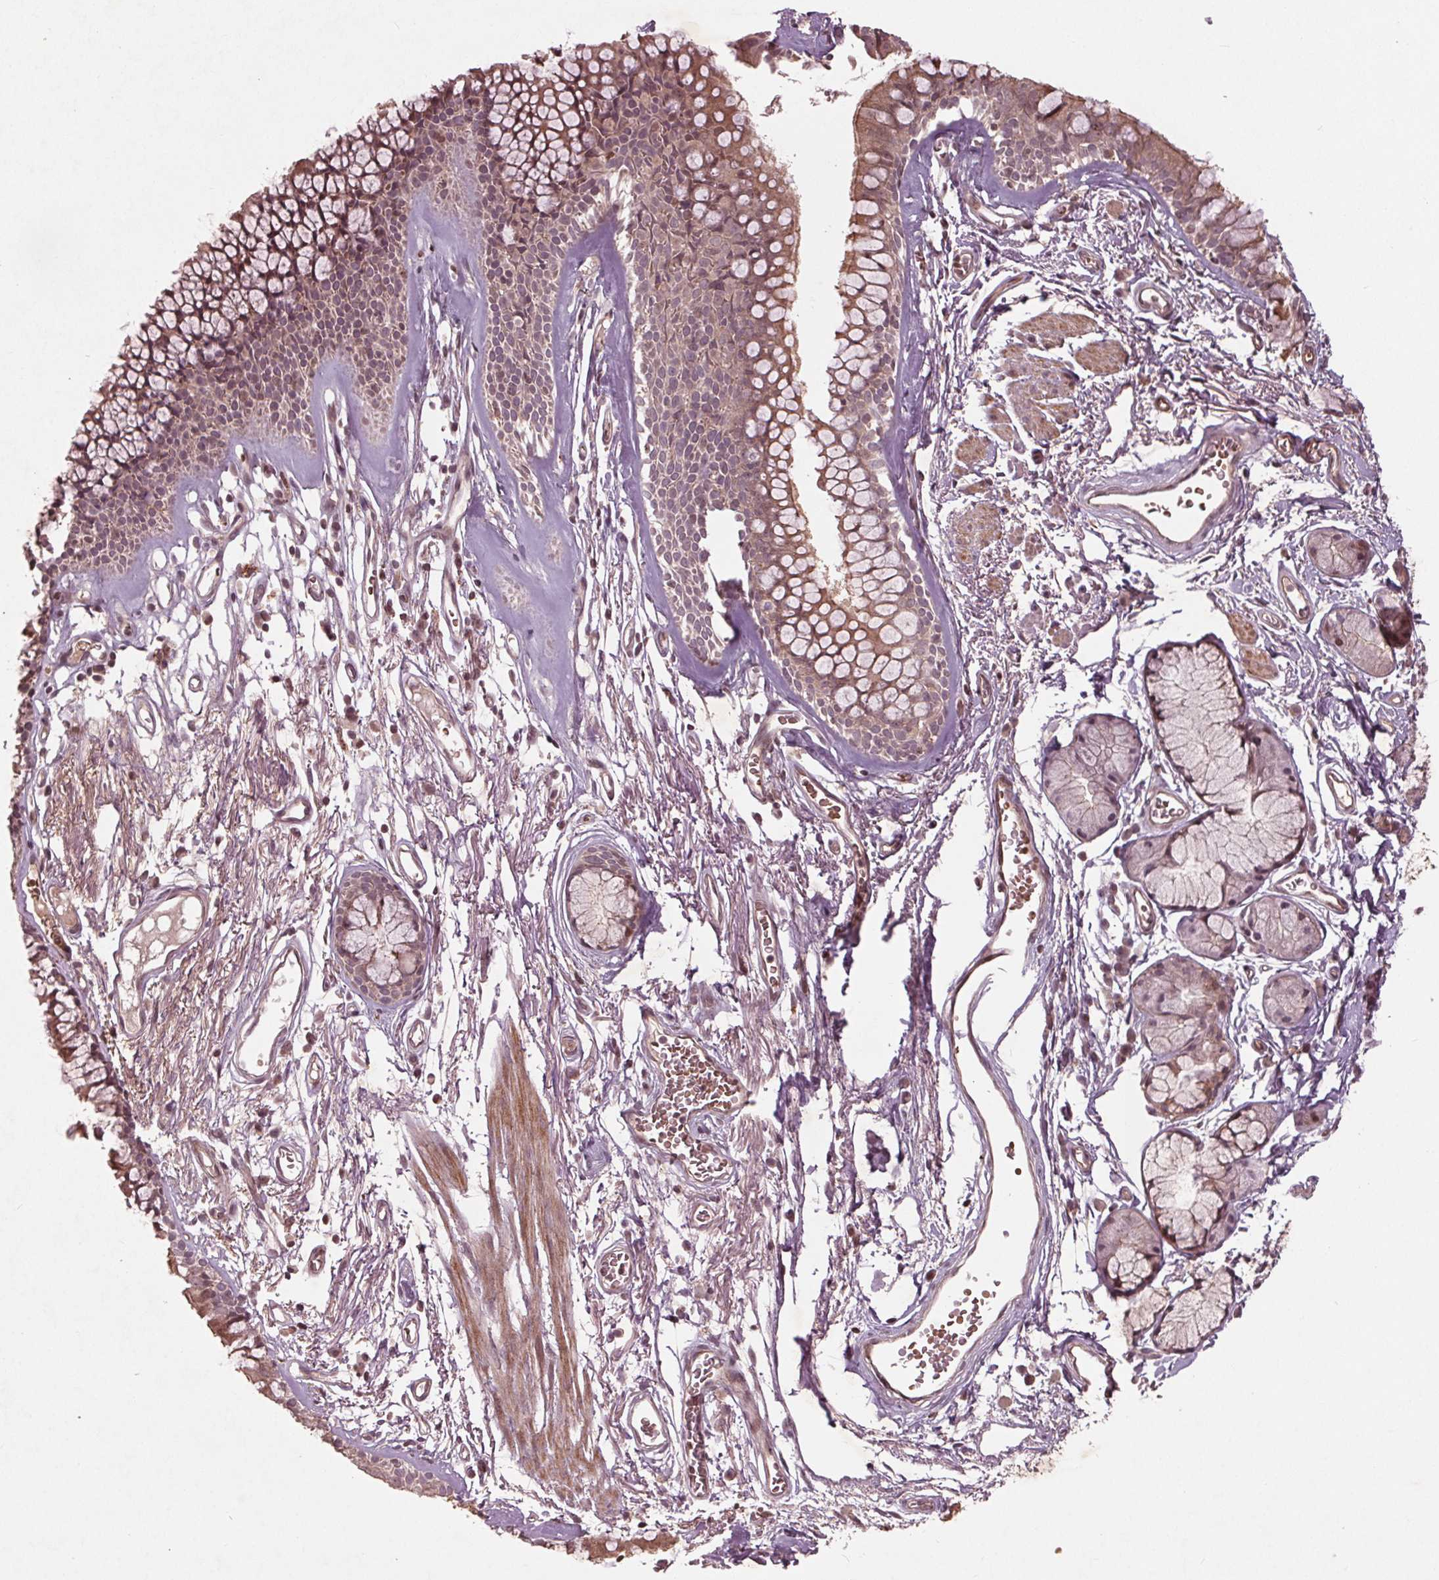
{"staining": {"intensity": "negative", "quantity": "none", "location": "none"}, "tissue": "adipose tissue", "cell_type": "Adipocytes", "image_type": "normal", "snomed": [{"axis": "morphology", "description": "Normal tissue, NOS"}, {"axis": "topography", "description": "Cartilage tissue"}, {"axis": "topography", "description": "Bronchus"}], "caption": "Protein analysis of unremarkable adipose tissue displays no significant expression in adipocytes. (Stains: DAB (3,3'-diaminobenzidine) immunohistochemistry with hematoxylin counter stain, Microscopy: brightfield microscopy at high magnification).", "gene": "CDKL4", "patient": {"sex": "female", "age": 79}}